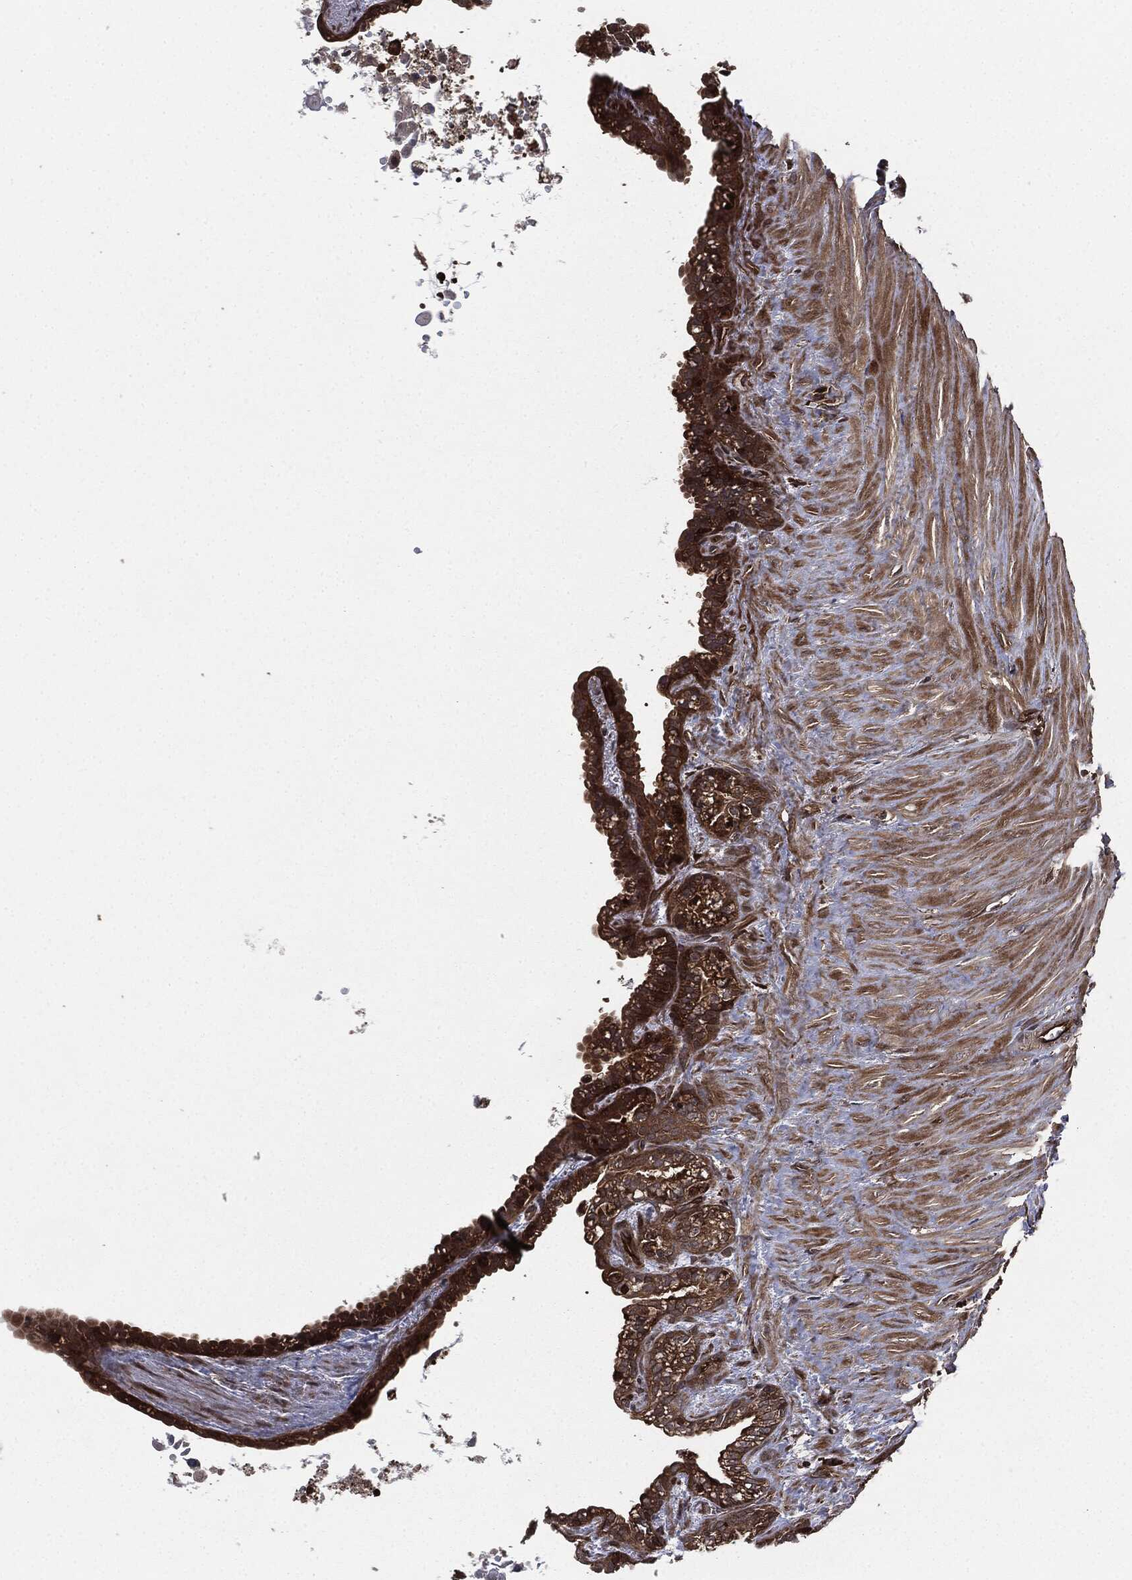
{"staining": {"intensity": "strong", "quantity": ">75%", "location": "cytoplasmic/membranous"}, "tissue": "seminal vesicle", "cell_type": "Glandular cells", "image_type": "normal", "snomed": [{"axis": "morphology", "description": "Normal tissue, NOS"}, {"axis": "morphology", "description": "Urothelial carcinoma, NOS"}, {"axis": "topography", "description": "Urinary bladder"}, {"axis": "topography", "description": "Seminal veicle"}], "caption": "High-magnification brightfield microscopy of benign seminal vesicle stained with DAB (brown) and counterstained with hematoxylin (blue). glandular cells exhibit strong cytoplasmic/membranous expression is seen in about>75% of cells.", "gene": "RAP1GDS1", "patient": {"sex": "male", "age": 76}}